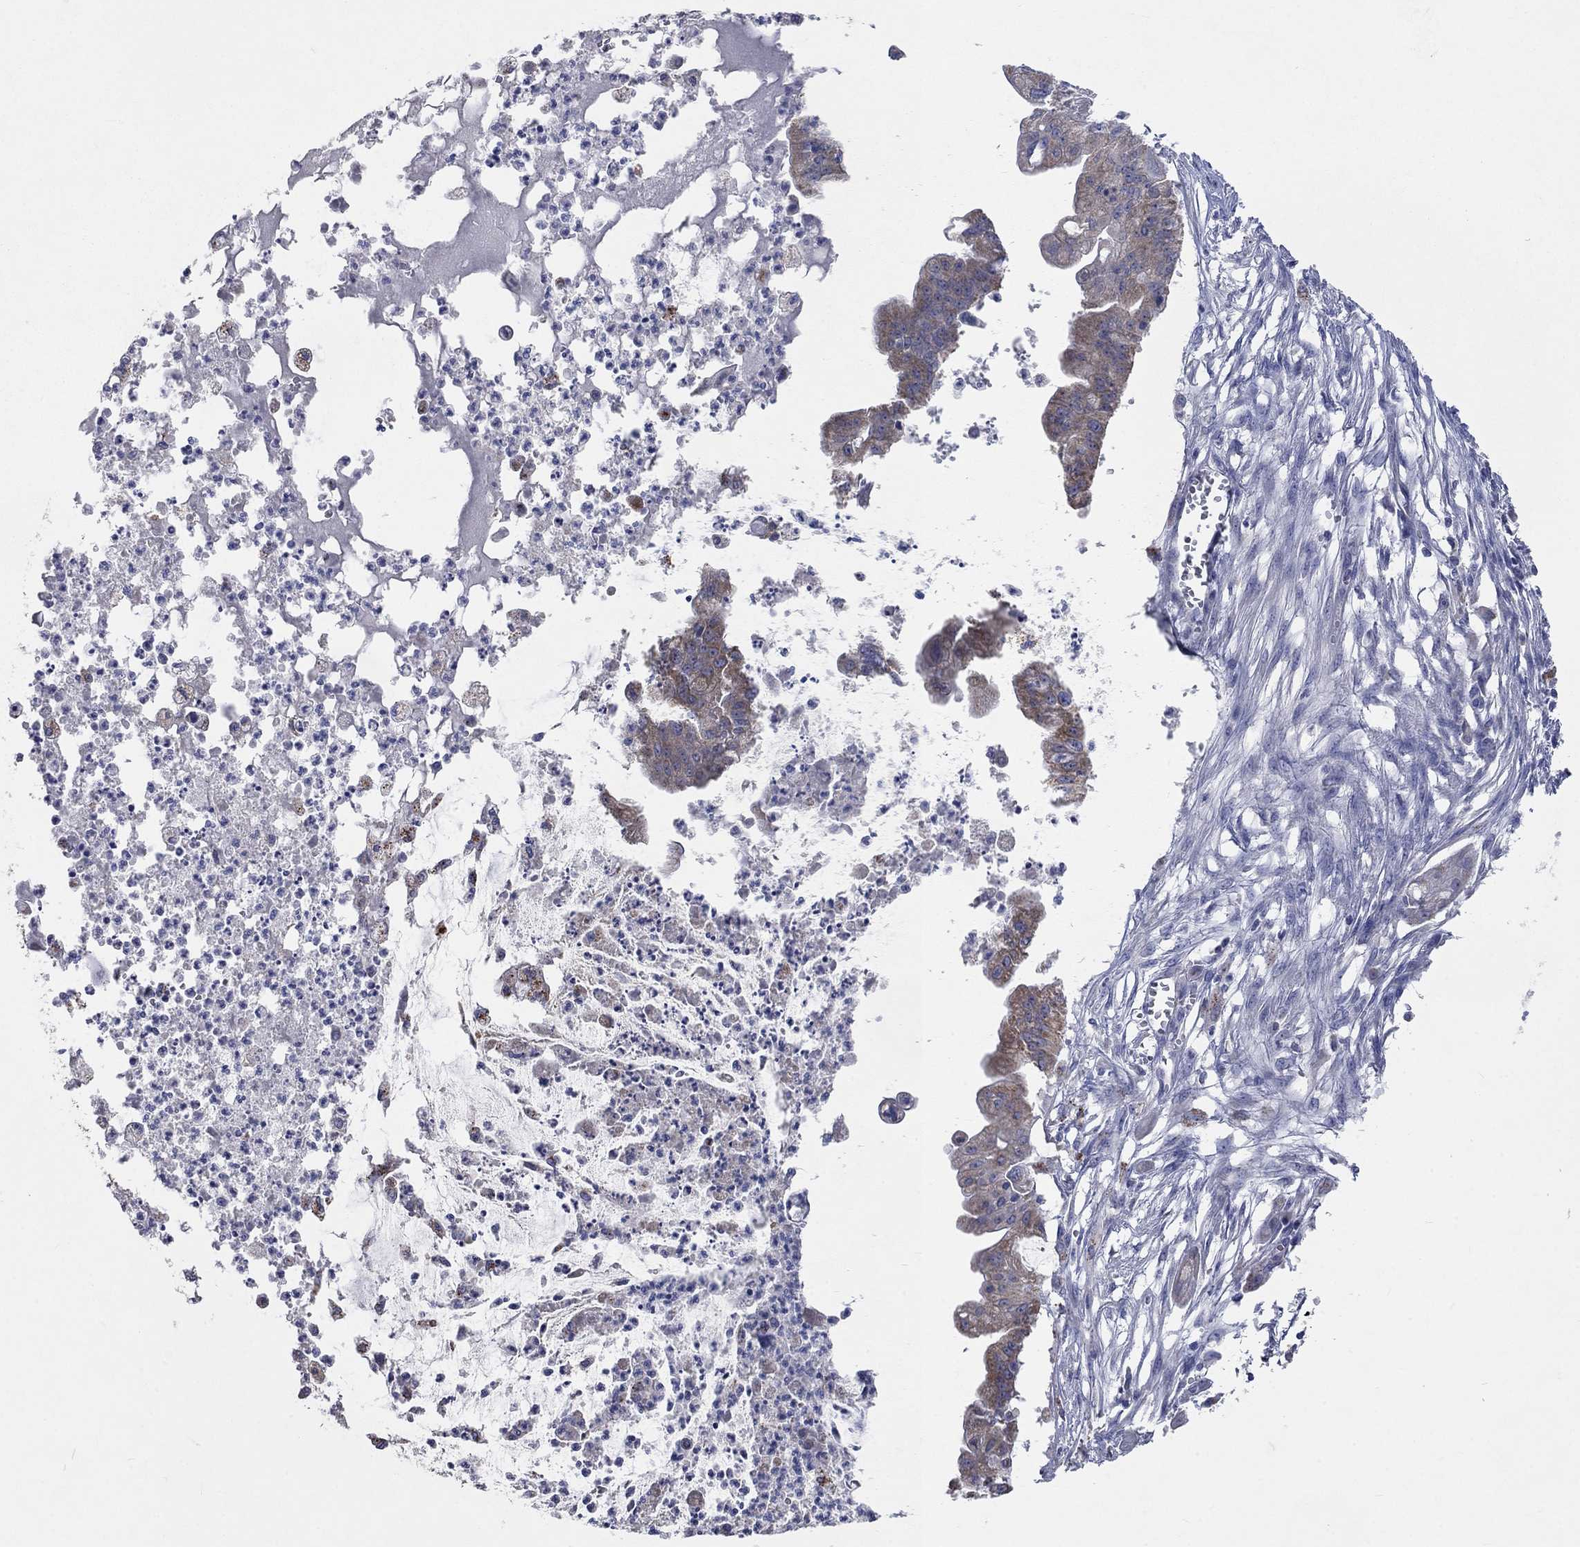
{"staining": {"intensity": "weak", "quantity": ">75%", "location": "cytoplasmic/membranous"}, "tissue": "pancreatic cancer", "cell_type": "Tumor cells", "image_type": "cancer", "snomed": [{"axis": "morphology", "description": "Normal tissue, NOS"}, {"axis": "morphology", "description": "Adenocarcinoma, NOS"}, {"axis": "topography", "description": "Pancreas"}], "caption": "IHC histopathology image of neoplastic tissue: human pancreatic cancer stained using immunohistochemistry exhibits low levels of weak protein expression localized specifically in the cytoplasmic/membranous of tumor cells, appearing as a cytoplasmic/membranous brown color.", "gene": "UGT8", "patient": {"sex": "female", "age": 58}}